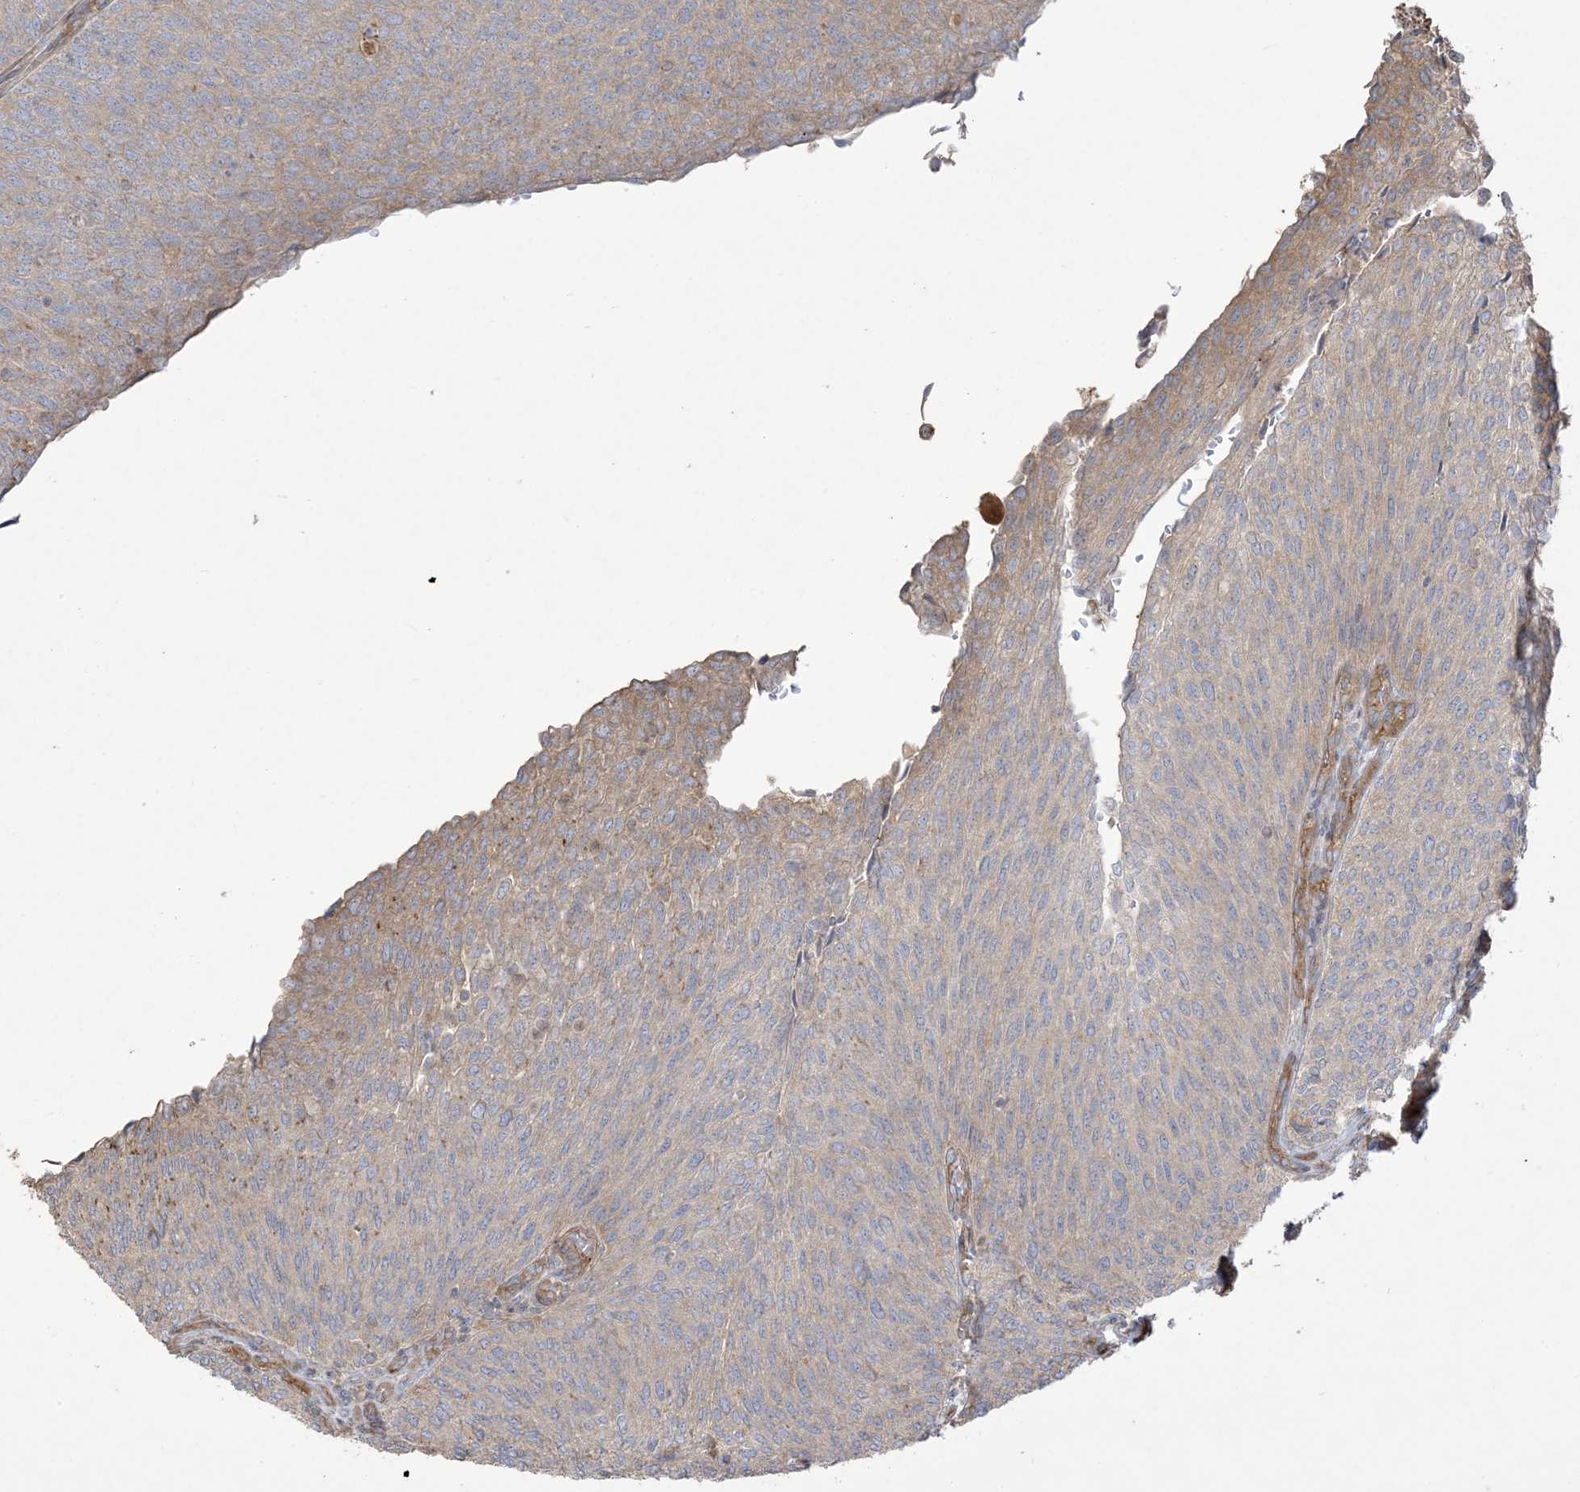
{"staining": {"intensity": "weak", "quantity": "<25%", "location": "cytoplasmic/membranous"}, "tissue": "urothelial cancer", "cell_type": "Tumor cells", "image_type": "cancer", "snomed": [{"axis": "morphology", "description": "Urothelial carcinoma, Low grade"}, {"axis": "topography", "description": "Urinary bladder"}], "caption": "A micrograph of urothelial cancer stained for a protein exhibits no brown staining in tumor cells.", "gene": "KLHL18", "patient": {"sex": "female", "age": 79}}